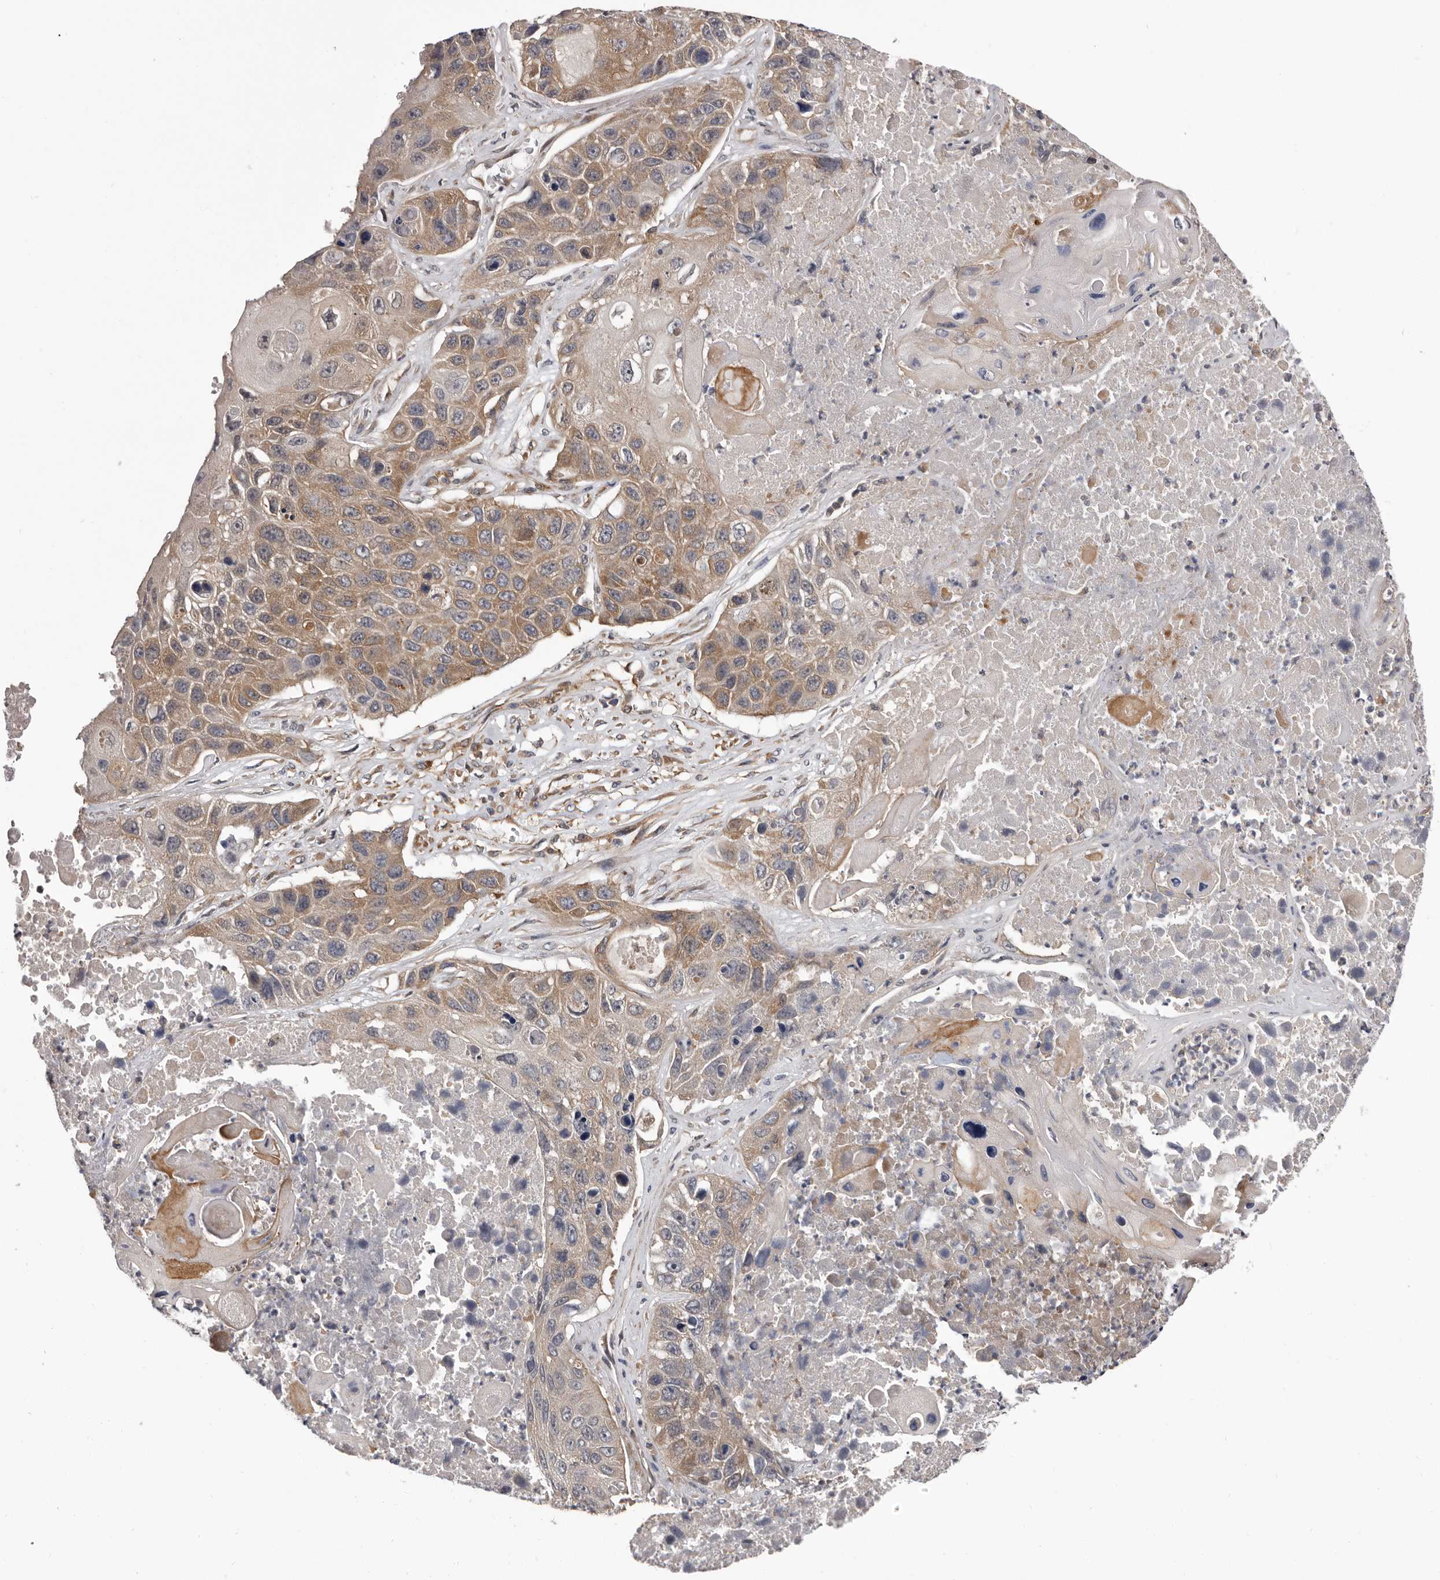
{"staining": {"intensity": "moderate", "quantity": "25%-75%", "location": "cytoplasmic/membranous"}, "tissue": "lung cancer", "cell_type": "Tumor cells", "image_type": "cancer", "snomed": [{"axis": "morphology", "description": "Squamous cell carcinoma, NOS"}, {"axis": "topography", "description": "Lung"}], "caption": "Immunohistochemistry (IHC) histopathology image of lung cancer (squamous cell carcinoma) stained for a protein (brown), which displays medium levels of moderate cytoplasmic/membranous staining in about 25%-75% of tumor cells.", "gene": "VPS37A", "patient": {"sex": "male", "age": 61}}